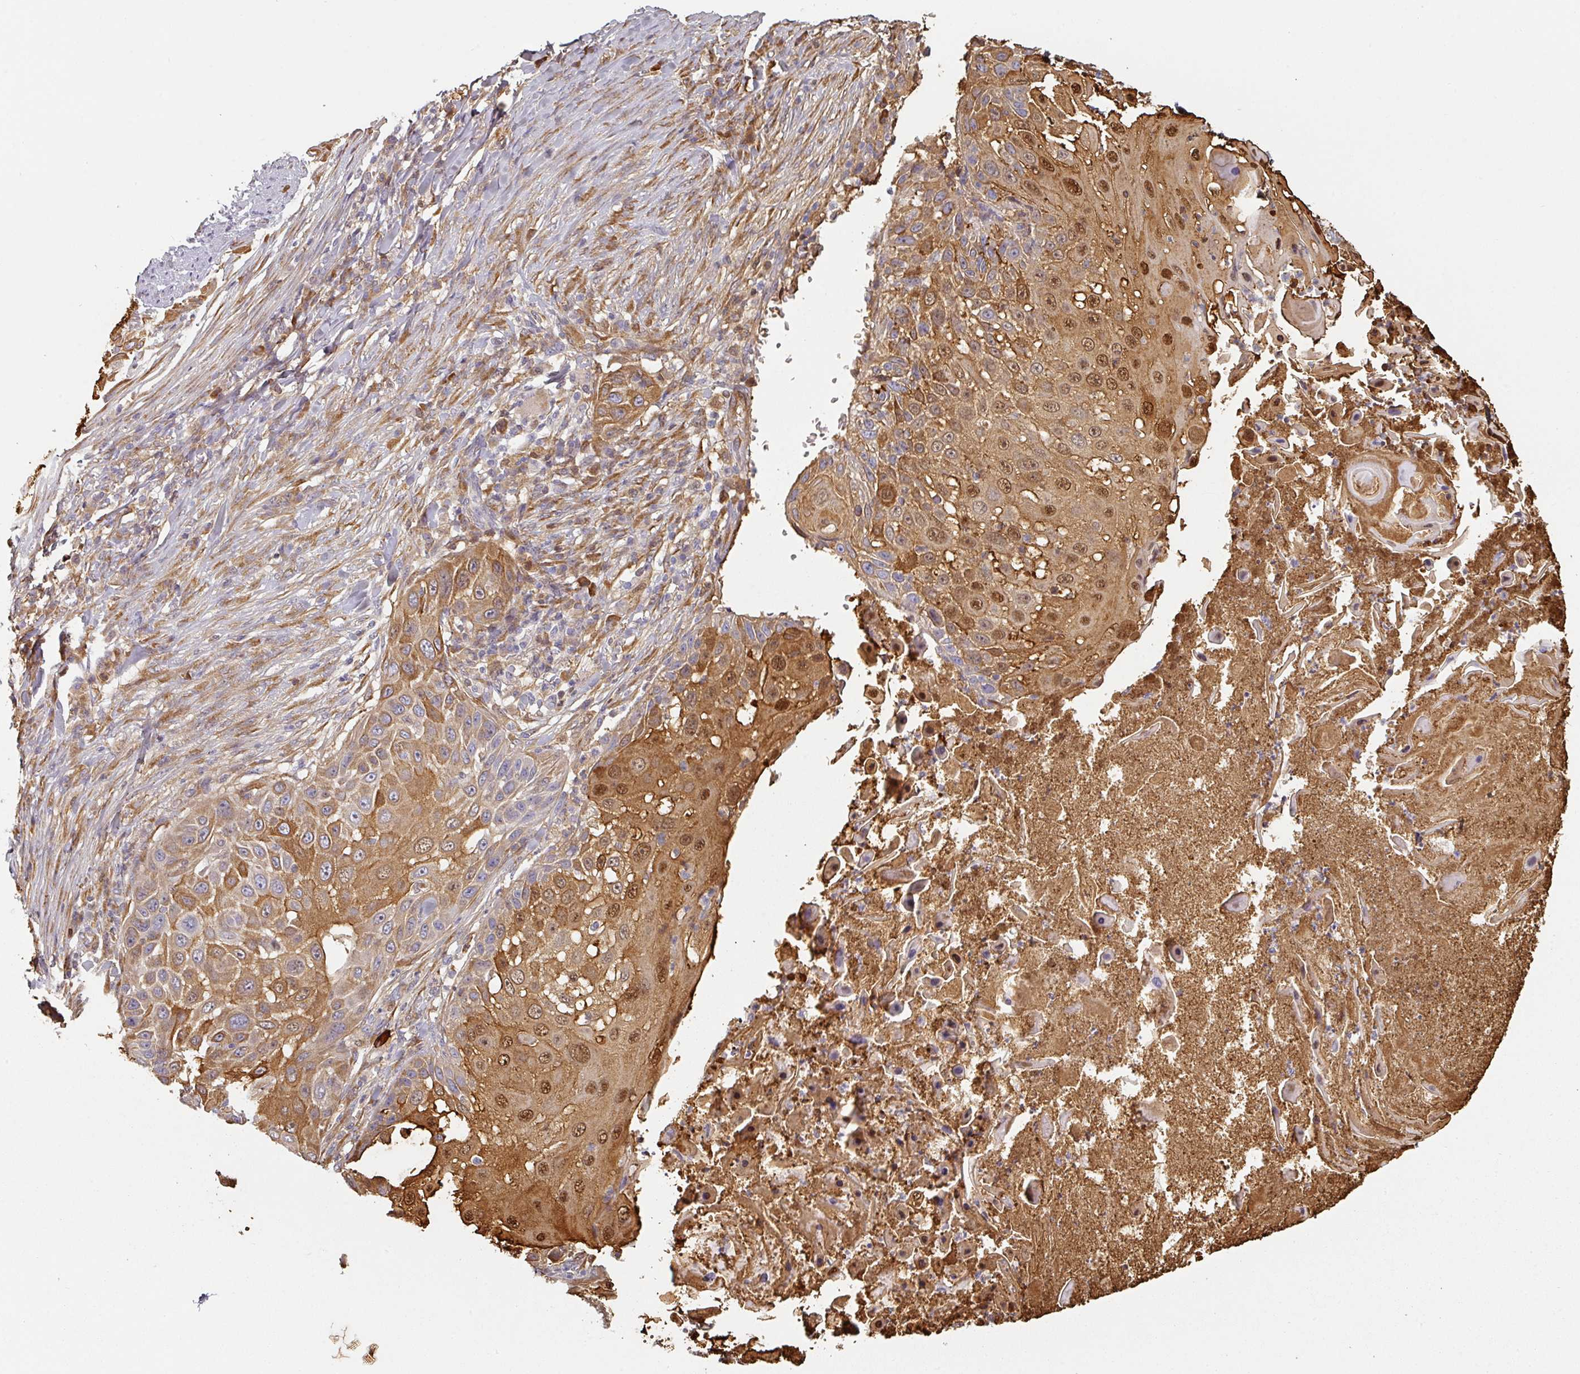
{"staining": {"intensity": "moderate", "quantity": ">75%", "location": "cytoplasmic/membranous,nuclear"}, "tissue": "skin cancer", "cell_type": "Tumor cells", "image_type": "cancer", "snomed": [{"axis": "morphology", "description": "Squamous cell carcinoma, NOS"}, {"axis": "topography", "description": "Skin"}], "caption": "Tumor cells display medium levels of moderate cytoplasmic/membranous and nuclear expression in approximately >75% of cells in skin cancer.", "gene": "CEP78", "patient": {"sex": "female", "age": 44}}